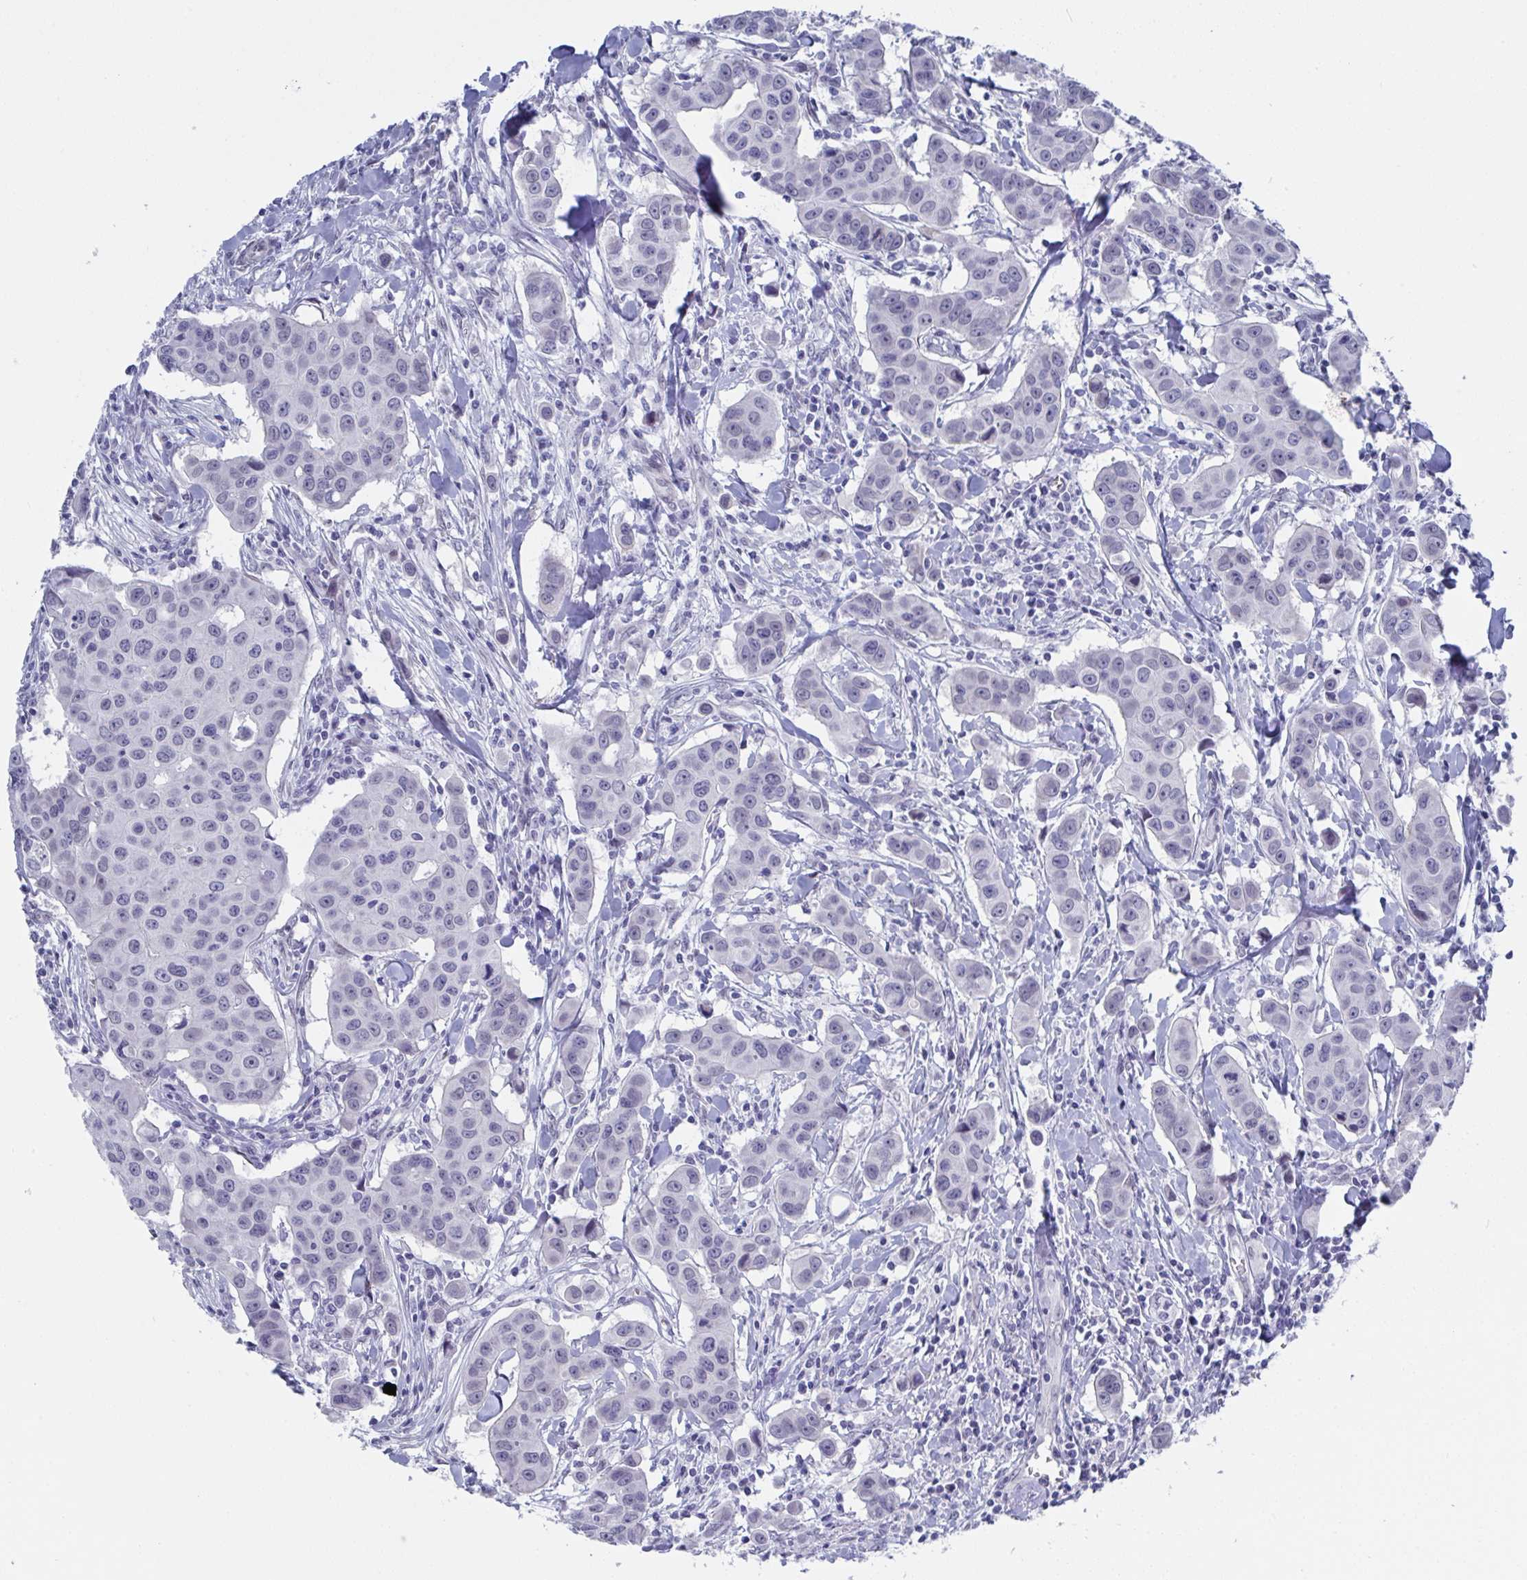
{"staining": {"intensity": "negative", "quantity": "none", "location": "none"}, "tissue": "breast cancer", "cell_type": "Tumor cells", "image_type": "cancer", "snomed": [{"axis": "morphology", "description": "Duct carcinoma"}, {"axis": "topography", "description": "Breast"}], "caption": "Breast intraductal carcinoma was stained to show a protein in brown. There is no significant expression in tumor cells.", "gene": "MFSD4A", "patient": {"sex": "female", "age": 24}}